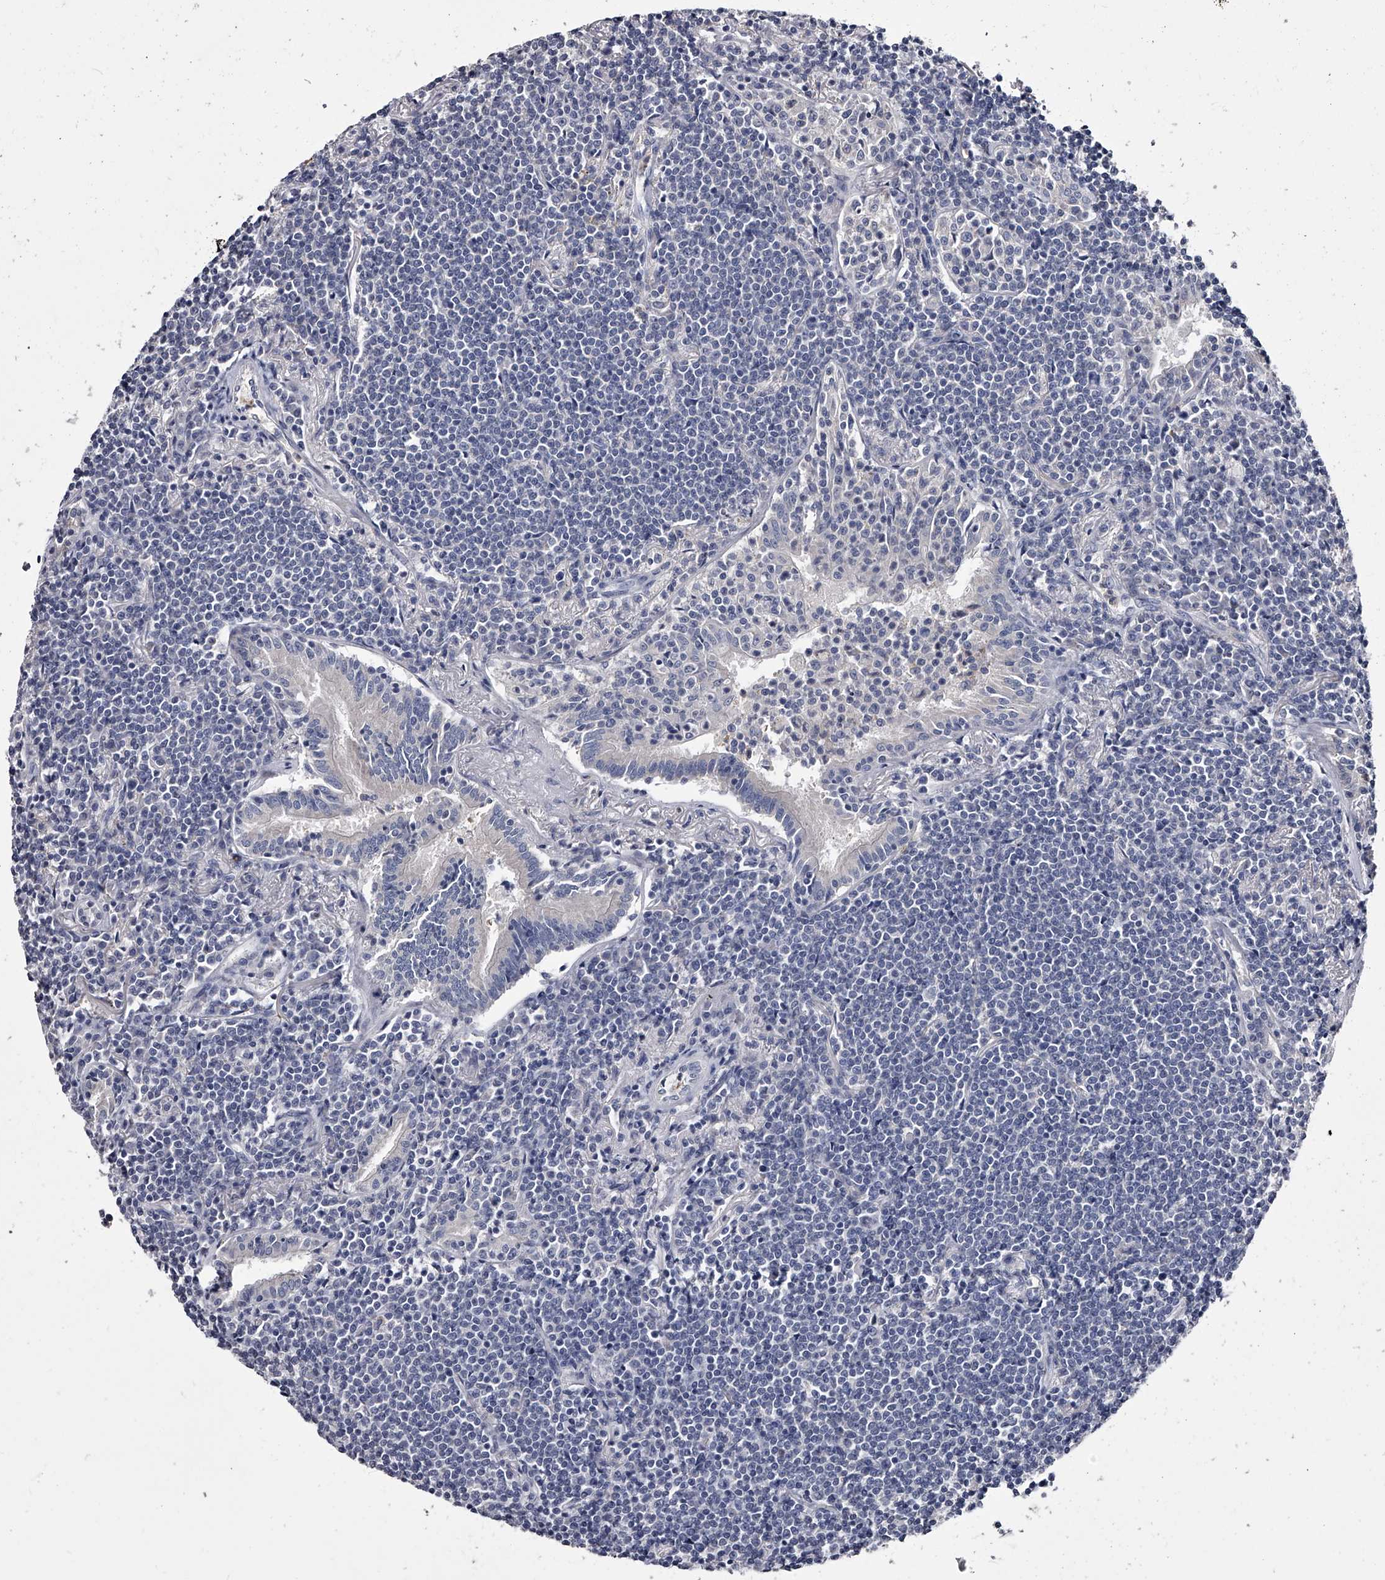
{"staining": {"intensity": "negative", "quantity": "none", "location": "none"}, "tissue": "lymphoma", "cell_type": "Tumor cells", "image_type": "cancer", "snomed": [{"axis": "morphology", "description": "Malignant lymphoma, non-Hodgkin's type, Low grade"}, {"axis": "topography", "description": "Lung"}], "caption": "A micrograph of lymphoma stained for a protein reveals no brown staining in tumor cells.", "gene": "GAPVD1", "patient": {"sex": "female", "age": 71}}